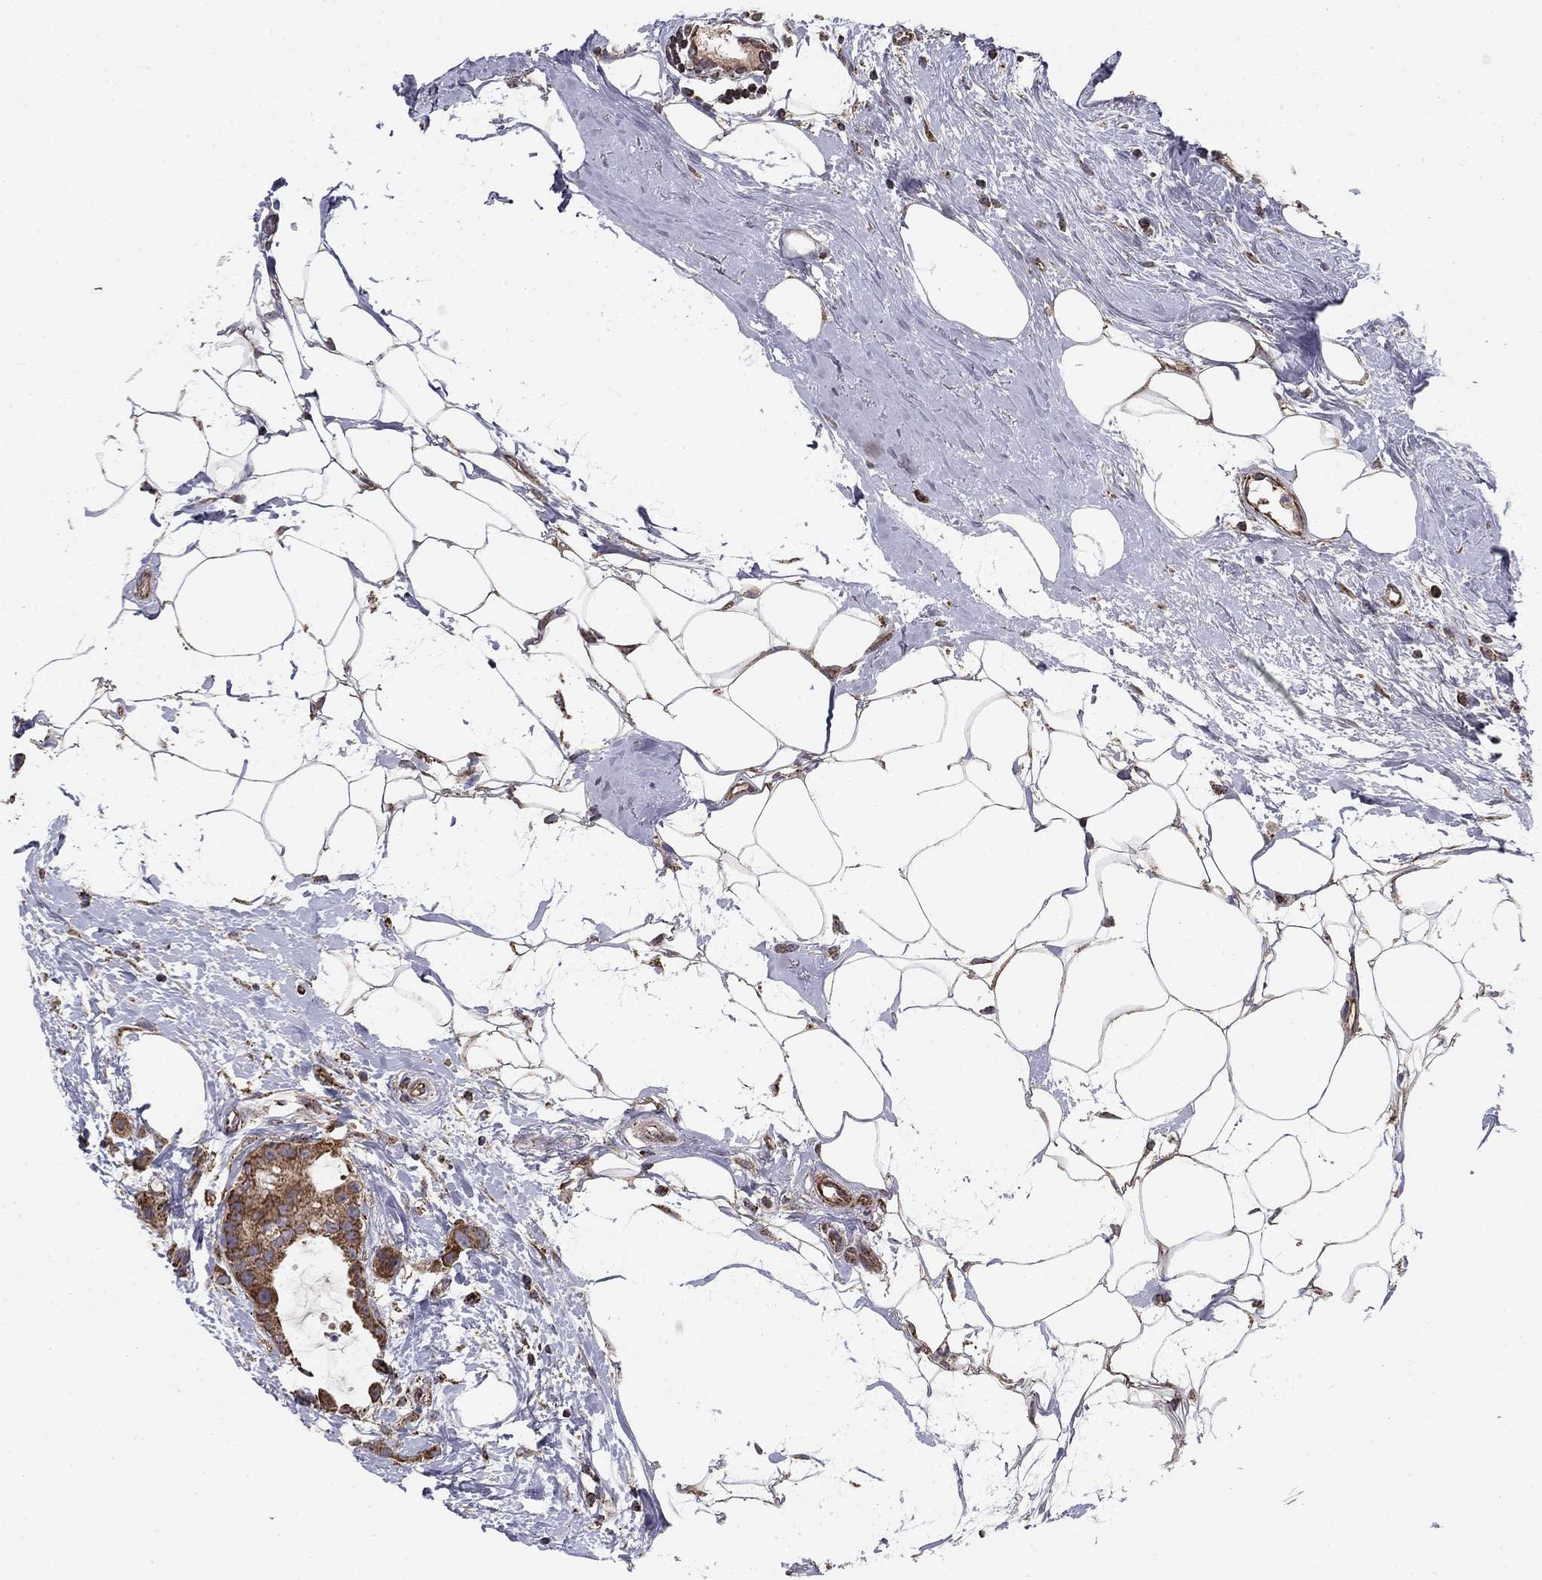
{"staining": {"intensity": "strong", "quantity": "25%-75%", "location": "cytoplasmic/membranous"}, "tissue": "breast cancer", "cell_type": "Tumor cells", "image_type": "cancer", "snomed": [{"axis": "morphology", "description": "Duct carcinoma"}, {"axis": "topography", "description": "Breast"}], "caption": "Breast cancer (invasive ductal carcinoma) stained for a protein (brown) exhibits strong cytoplasmic/membranous positive expression in approximately 25%-75% of tumor cells.", "gene": "NDUFS8", "patient": {"sex": "female", "age": 45}}